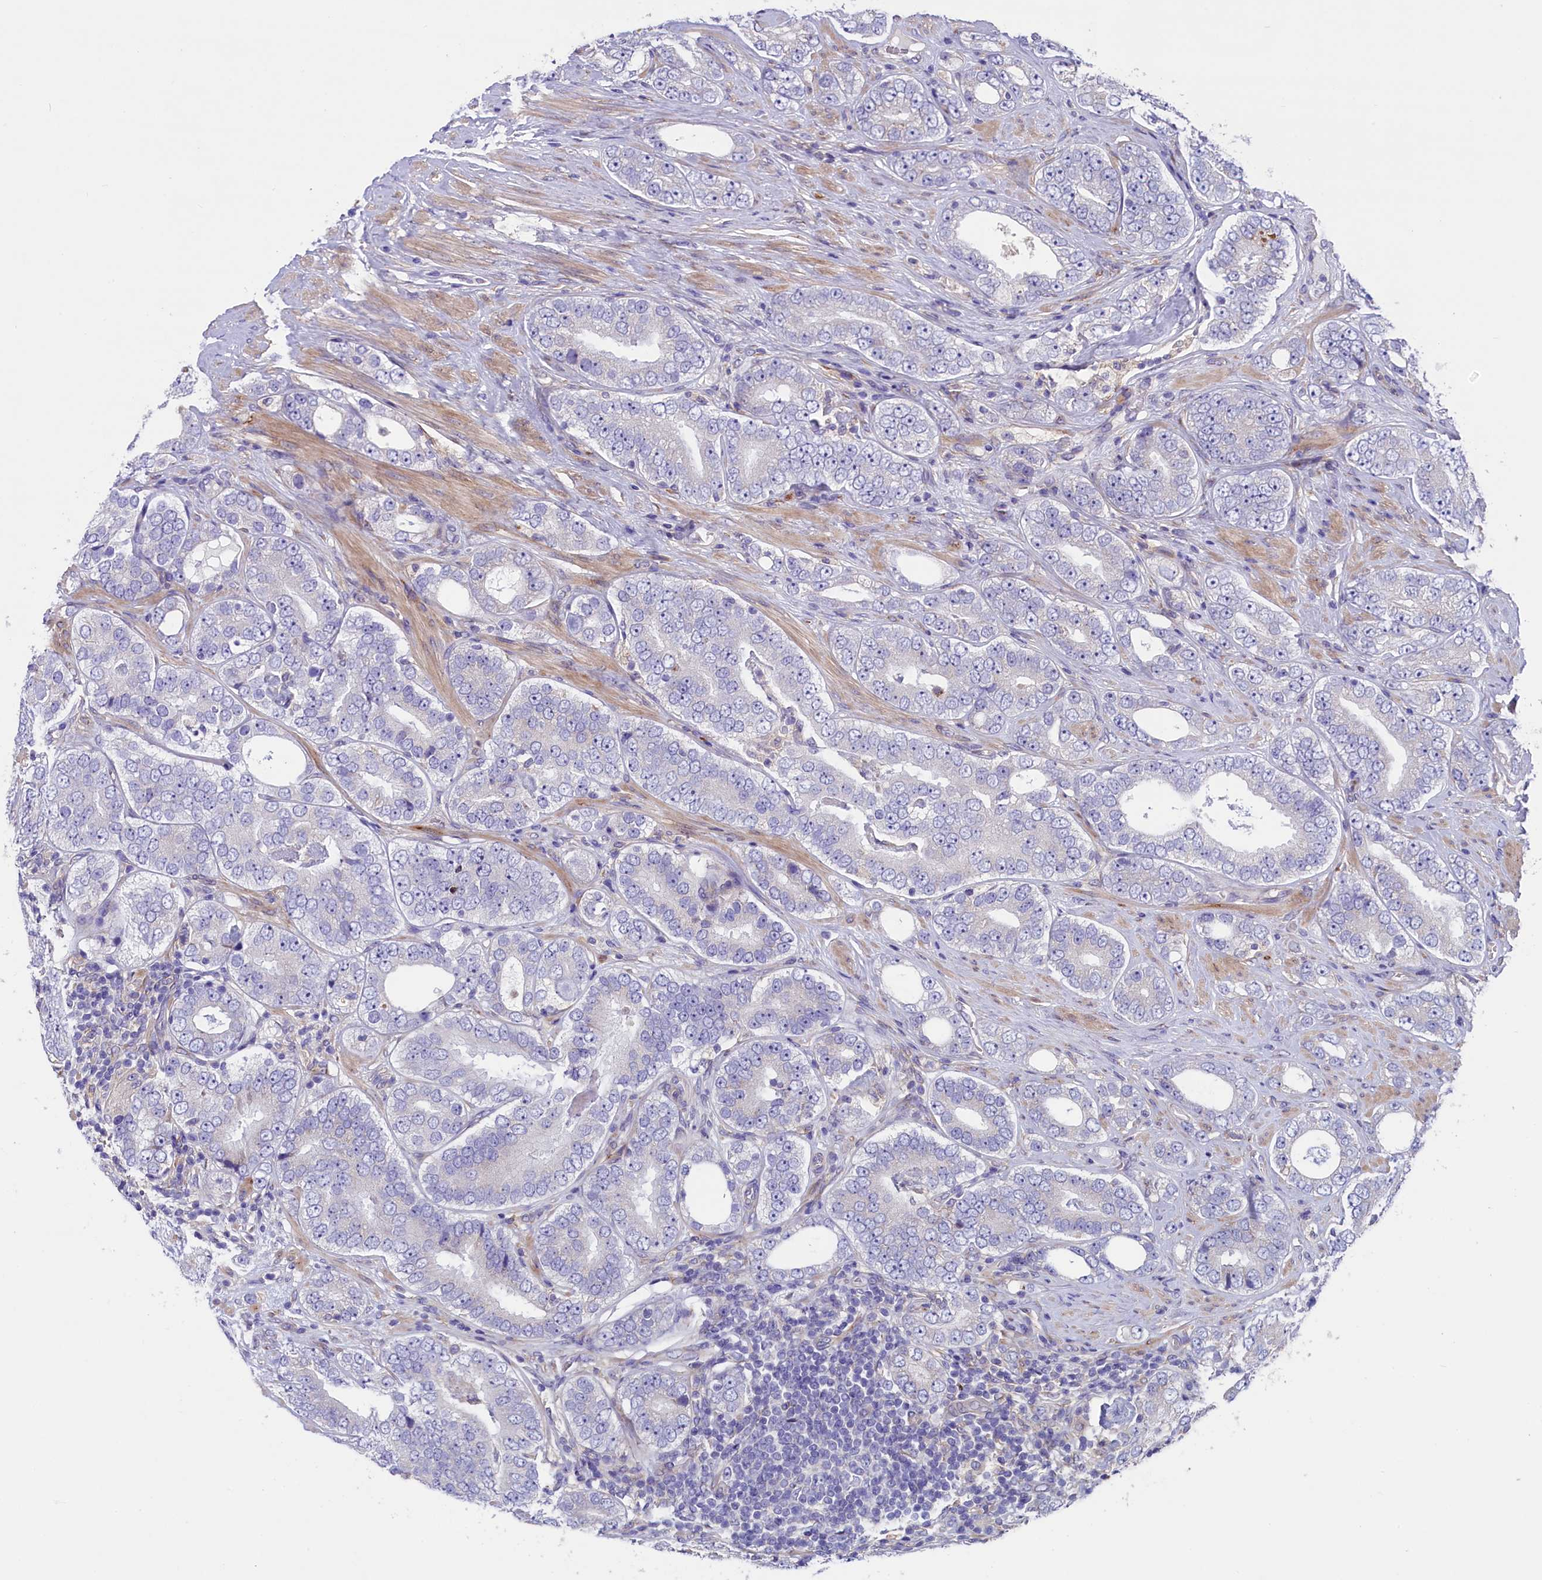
{"staining": {"intensity": "negative", "quantity": "none", "location": "none"}, "tissue": "prostate cancer", "cell_type": "Tumor cells", "image_type": "cancer", "snomed": [{"axis": "morphology", "description": "Adenocarcinoma, High grade"}, {"axis": "topography", "description": "Prostate"}], "caption": "Prostate cancer (adenocarcinoma (high-grade)) stained for a protein using immunohistochemistry (IHC) reveals no expression tumor cells.", "gene": "GPR108", "patient": {"sex": "male", "age": 56}}